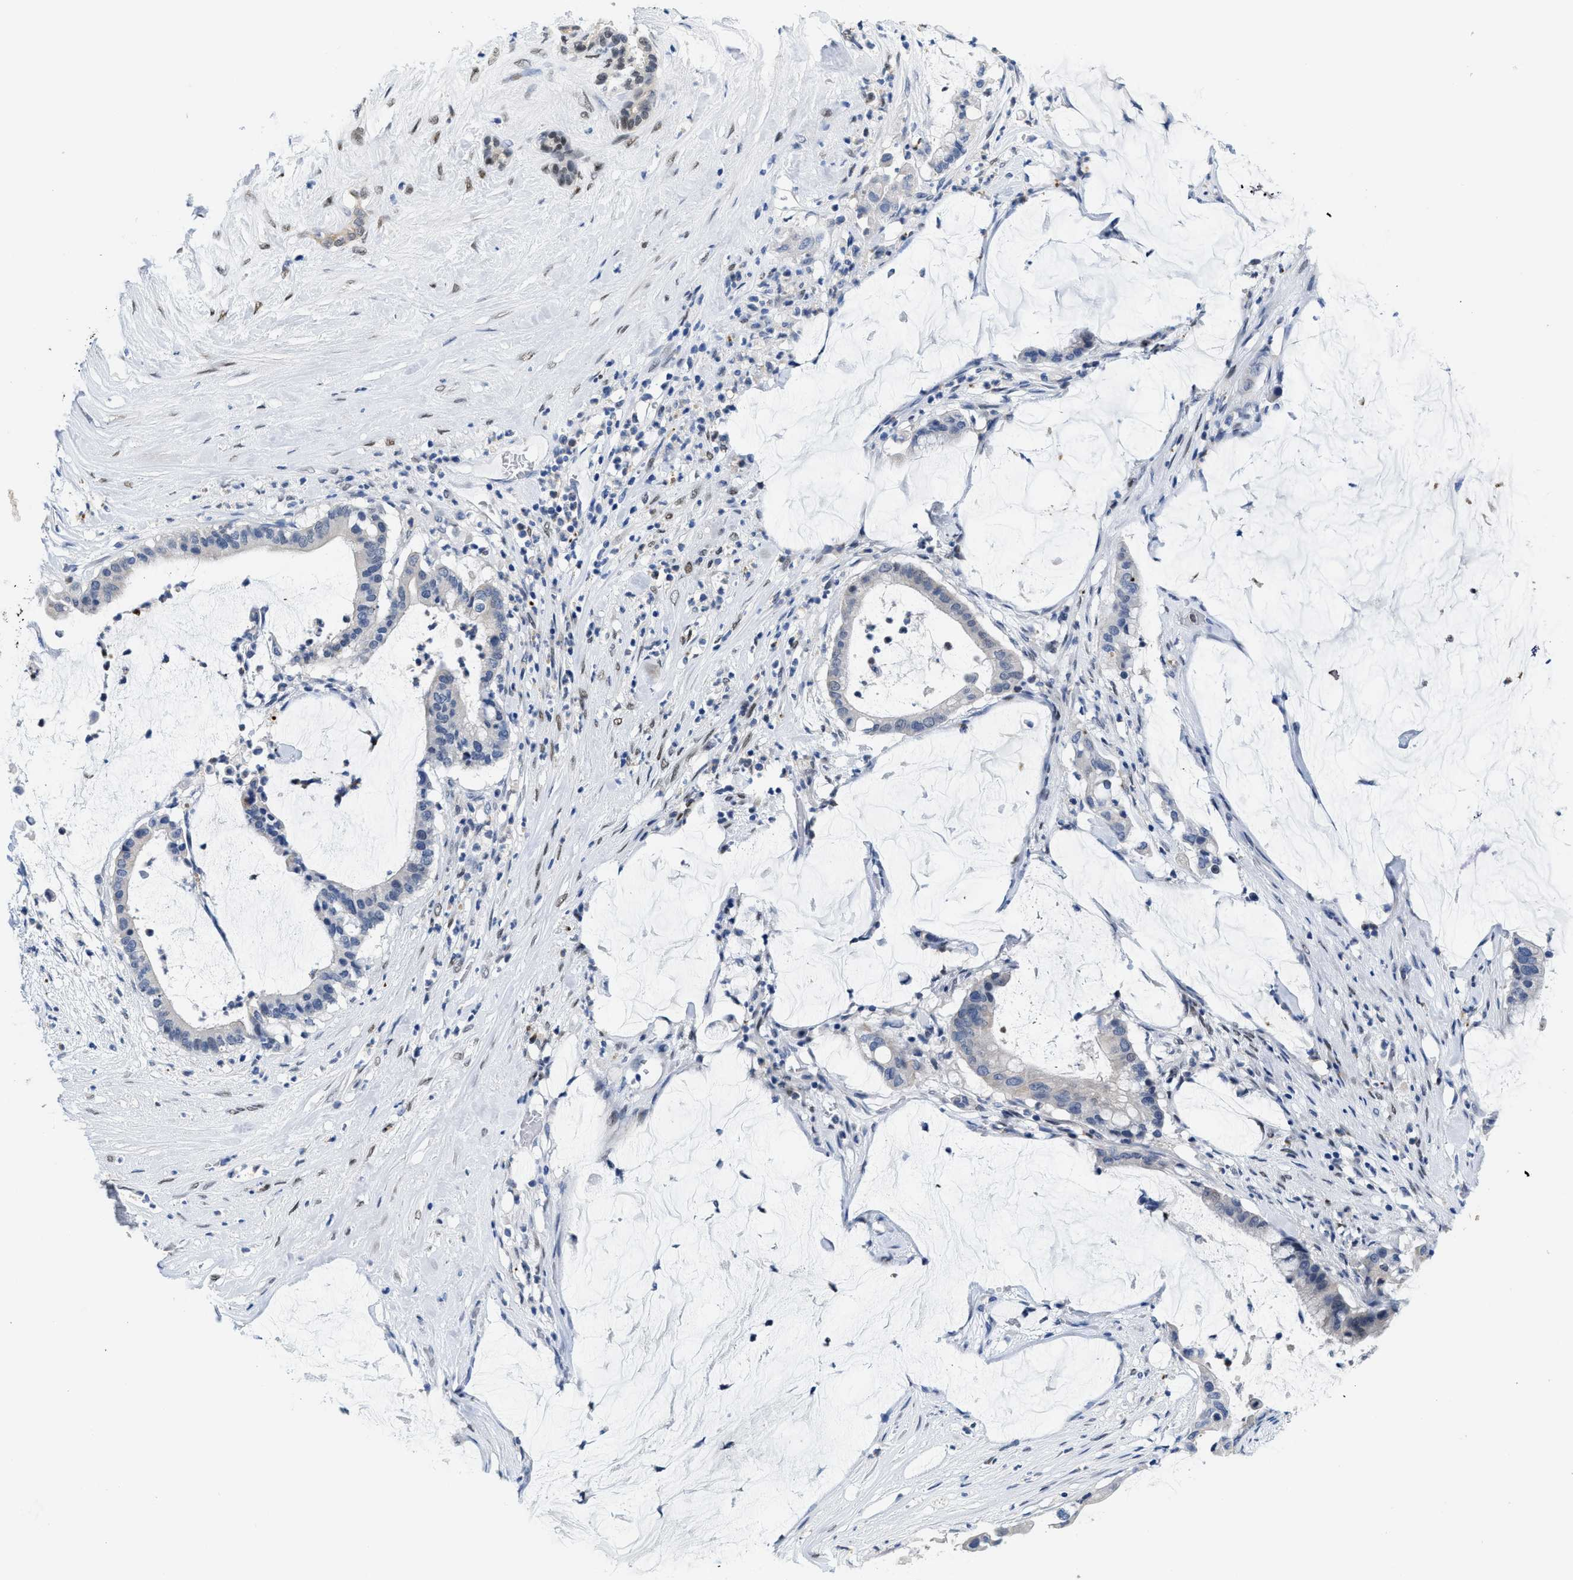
{"staining": {"intensity": "negative", "quantity": "none", "location": "none"}, "tissue": "pancreatic cancer", "cell_type": "Tumor cells", "image_type": "cancer", "snomed": [{"axis": "morphology", "description": "Adenocarcinoma, NOS"}, {"axis": "topography", "description": "Pancreas"}], "caption": "Pancreatic cancer (adenocarcinoma) was stained to show a protein in brown. There is no significant expression in tumor cells. Brightfield microscopy of immunohistochemistry stained with DAB (3,3'-diaminobenzidine) (brown) and hematoxylin (blue), captured at high magnification.", "gene": "NFIX", "patient": {"sex": "male", "age": 41}}